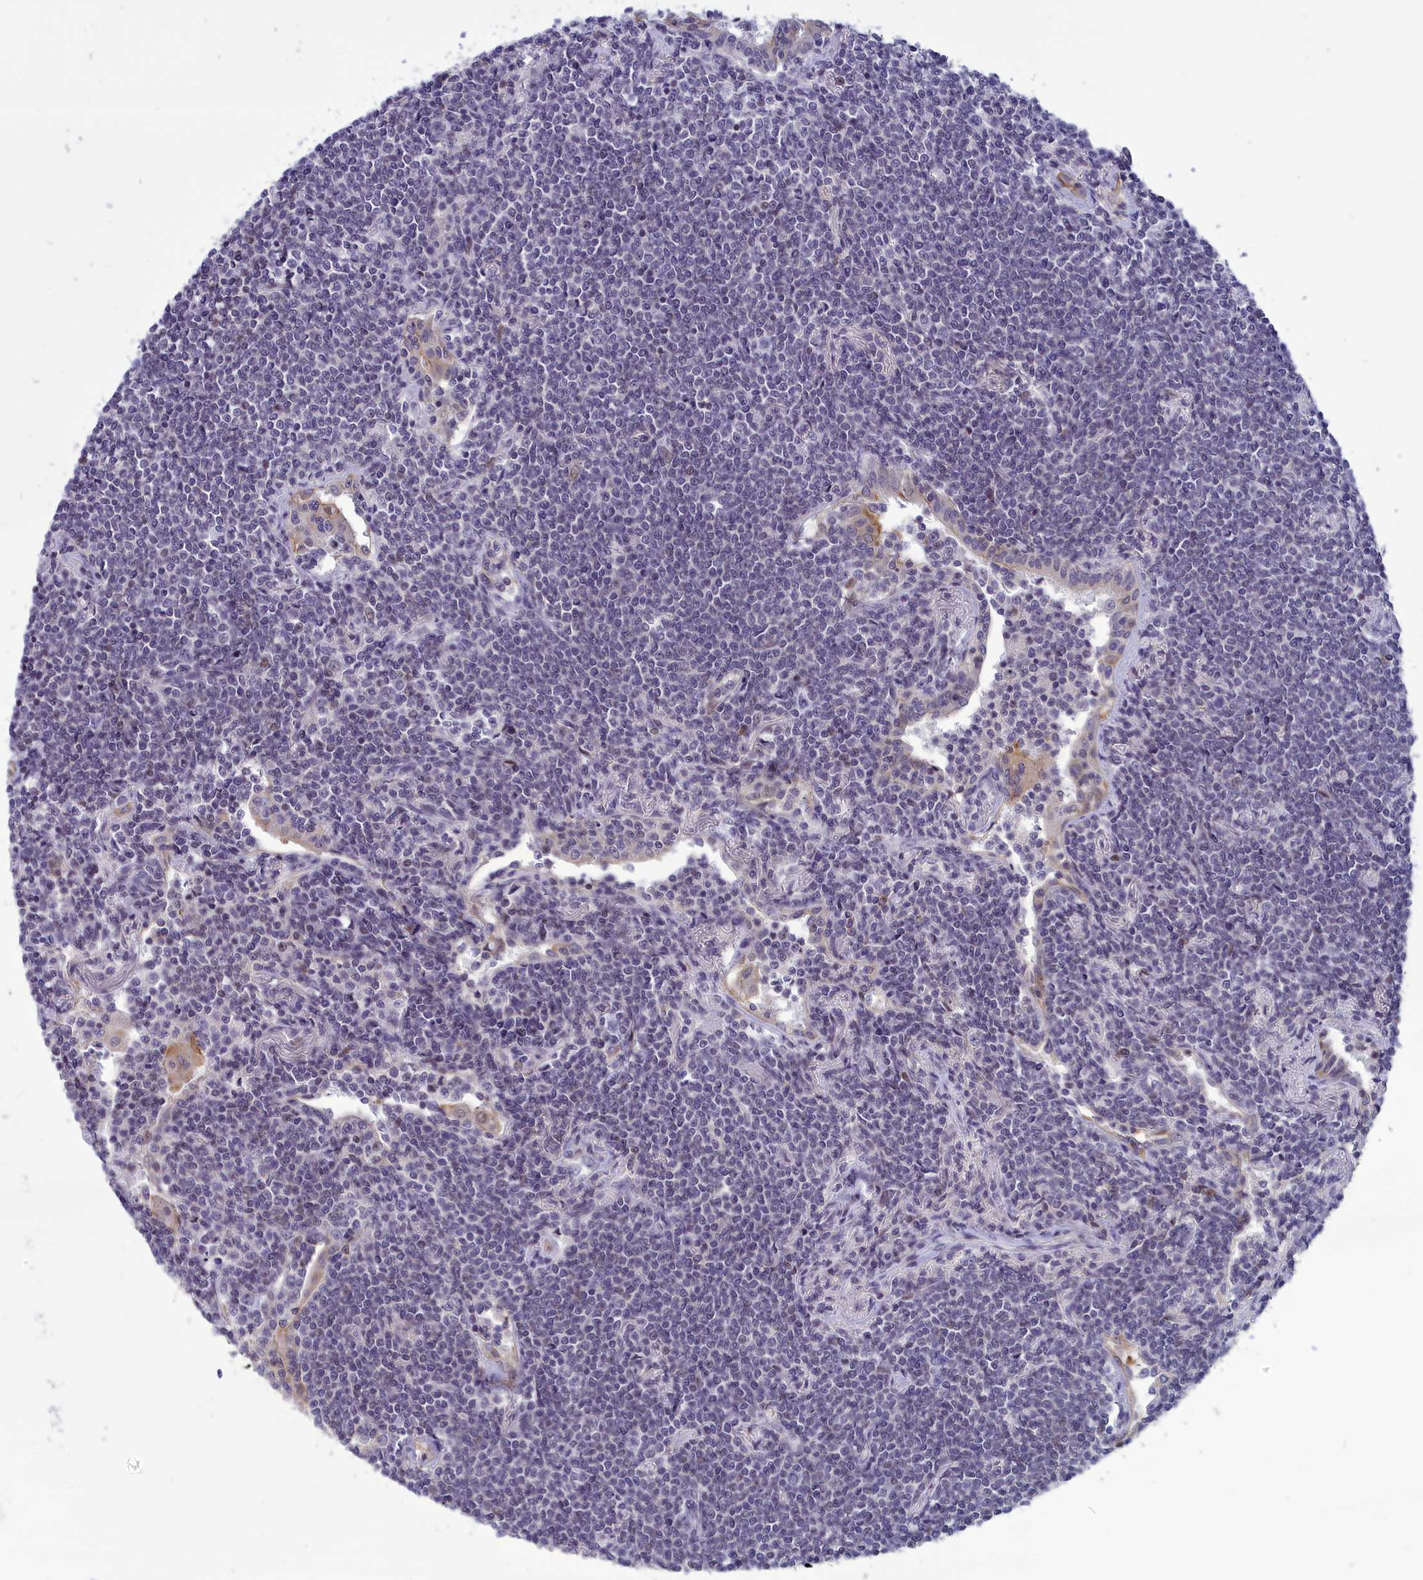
{"staining": {"intensity": "negative", "quantity": "none", "location": "none"}, "tissue": "lymphoma", "cell_type": "Tumor cells", "image_type": "cancer", "snomed": [{"axis": "morphology", "description": "Malignant lymphoma, non-Hodgkin's type, Low grade"}, {"axis": "topography", "description": "Lung"}], "caption": "A micrograph of human lymphoma is negative for staining in tumor cells. Nuclei are stained in blue.", "gene": "CORO2A", "patient": {"sex": "female", "age": 71}}